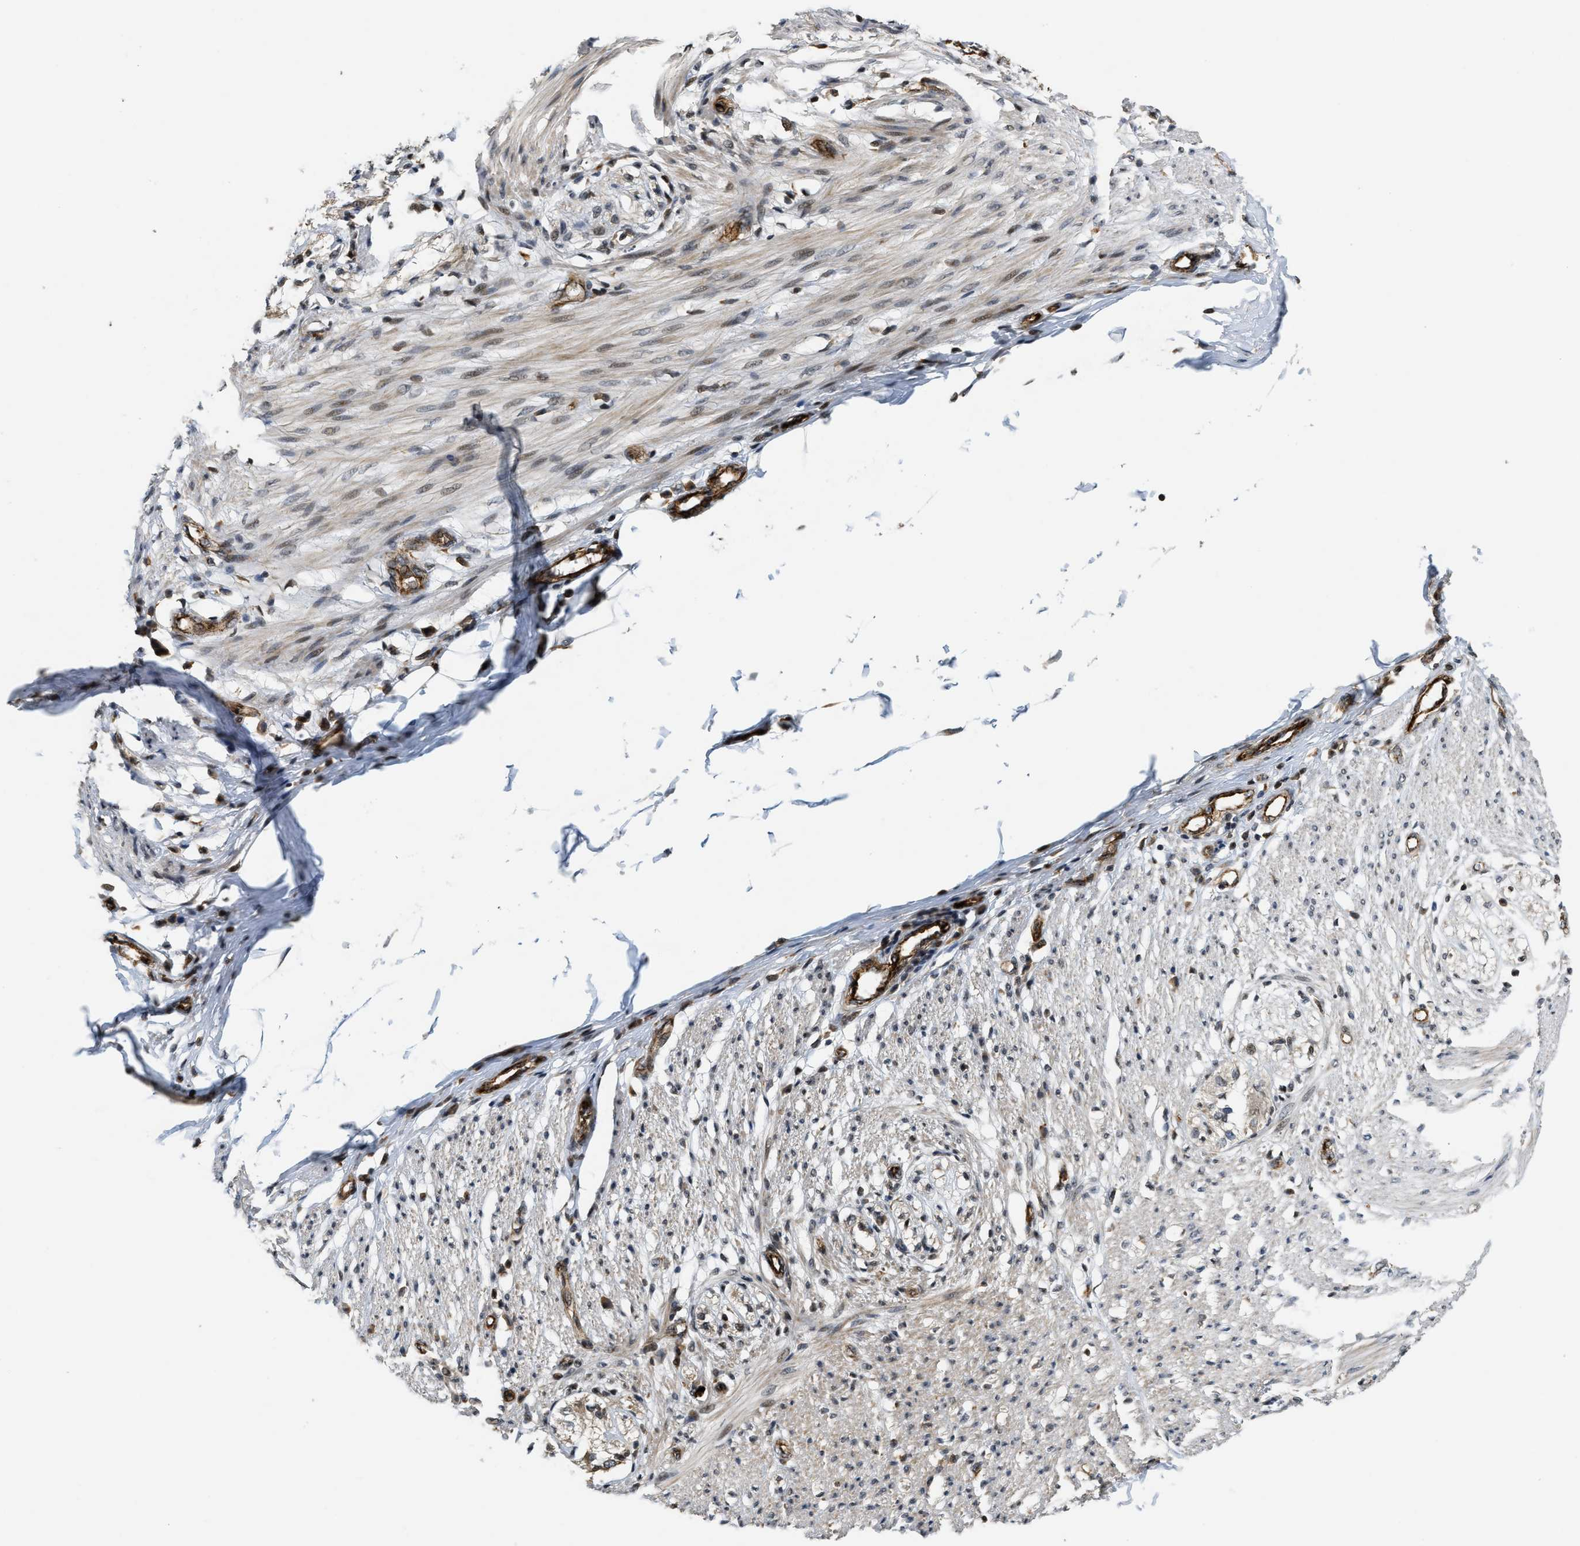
{"staining": {"intensity": "moderate", "quantity": ">75%", "location": "cytoplasmic/membranous,nuclear"}, "tissue": "smooth muscle", "cell_type": "Smooth muscle cells", "image_type": "normal", "snomed": [{"axis": "morphology", "description": "Normal tissue, NOS"}, {"axis": "morphology", "description": "Adenocarcinoma, NOS"}, {"axis": "topography", "description": "Colon"}, {"axis": "topography", "description": "Peripheral nerve tissue"}], "caption": "Immunohistochemistry image of normal smooth muscle stained for a protein (brown), which displays medium levels of moderate cytoplasmic/membranous,nuclear staining in about >75% of smooth muscle cells.", "gene": "DPF2", "patient": {"sex": "male", "age": 14}}